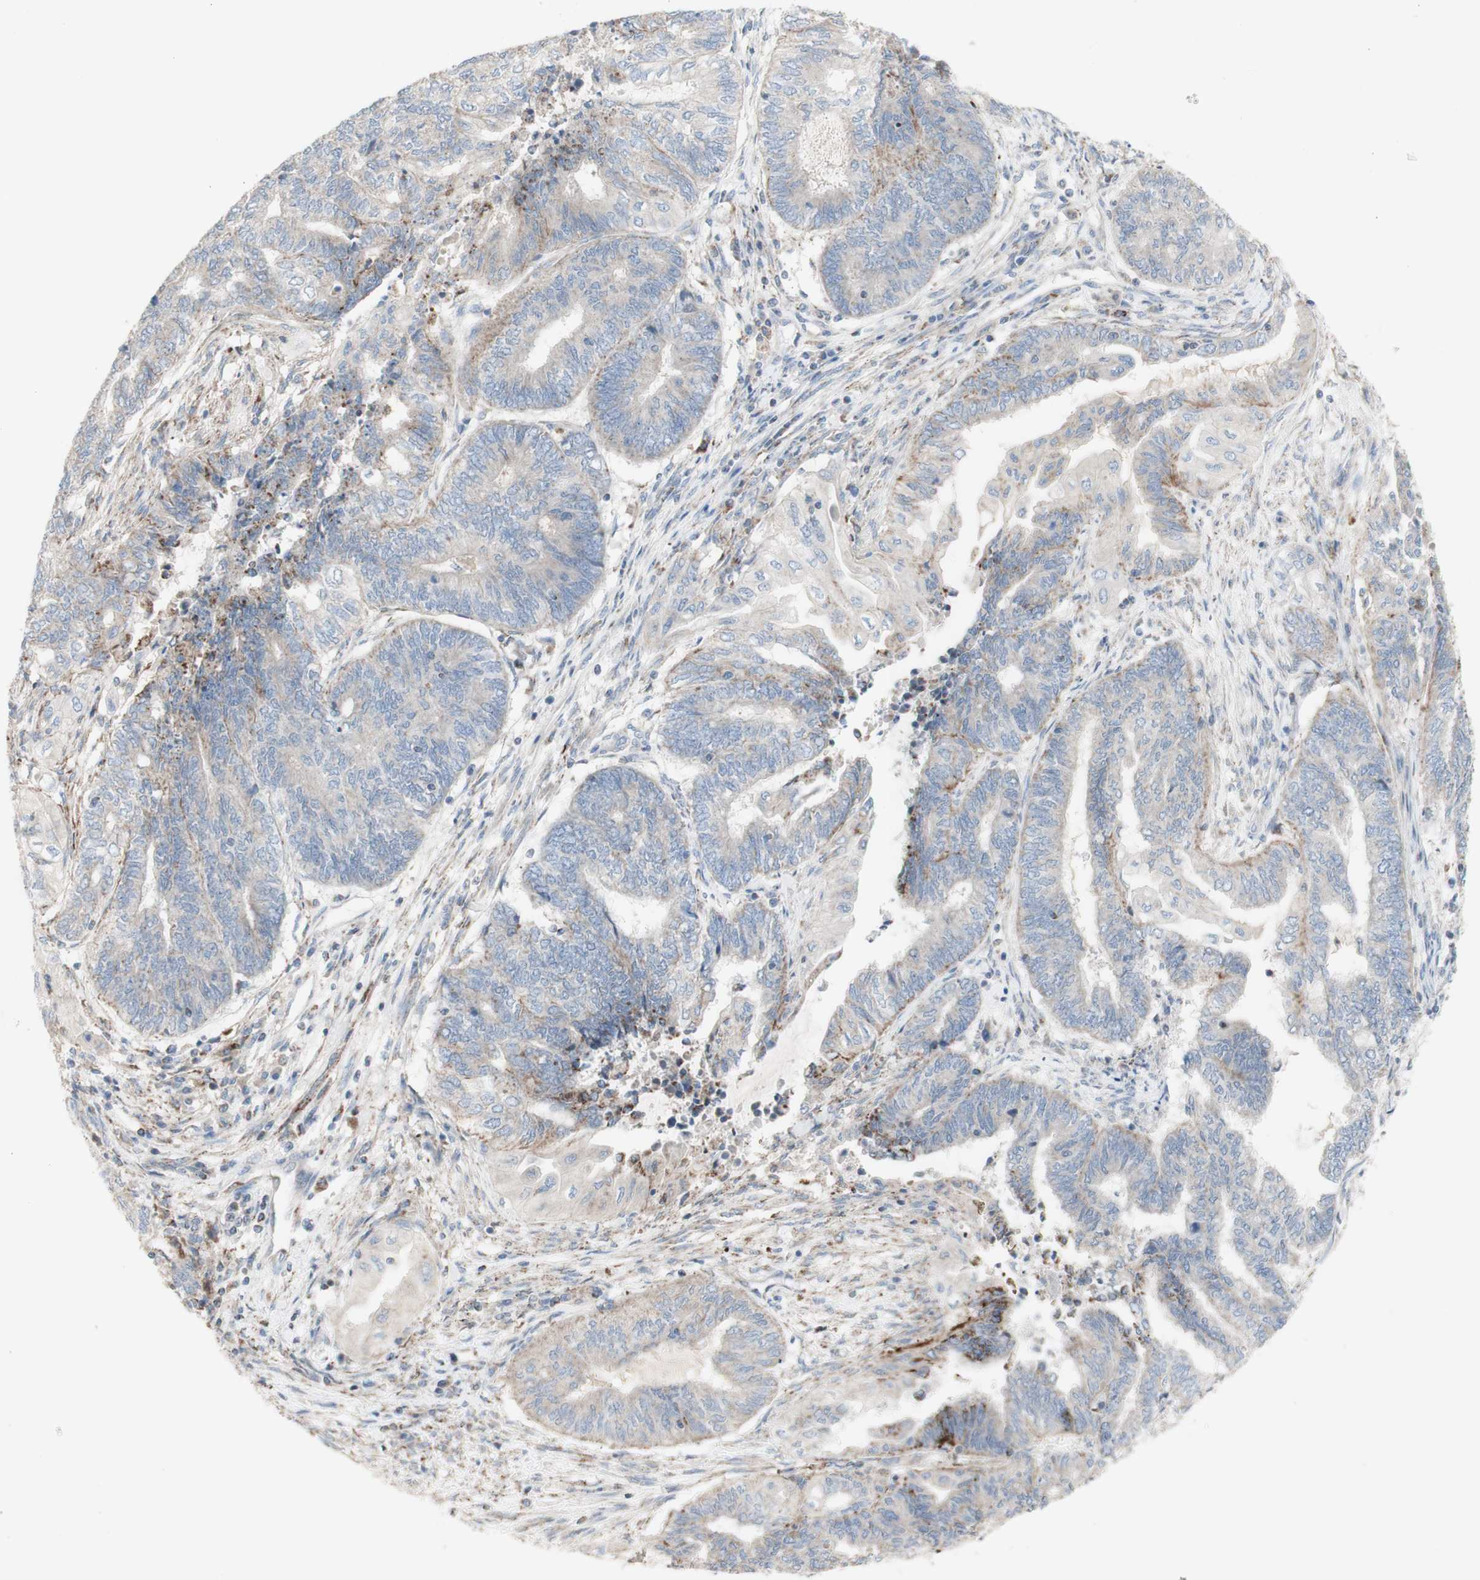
{"staining": {"intensity": "weak", "quantity": "<25%", "location": "cytoplasmic/membranous"}, "tissue": "endometrial cancer", "cell_type": "Tumor cells", "image_type": "cancer", "snomed": [{"axis": "morphology", "description": "Adenocarcinoma, NOS"}, {"axis": "topography", "description": "Uterus"}, {"axis": "topography", "description": "Endometrium"}], "caption": "DAB immunohistochemical staining of human endometrial cancer (adenocarcinoma) demonstrates no significant expression in tumor cells.", "gene": "CNTNAP1", "patient": {"sex": "female", "age": 70}}